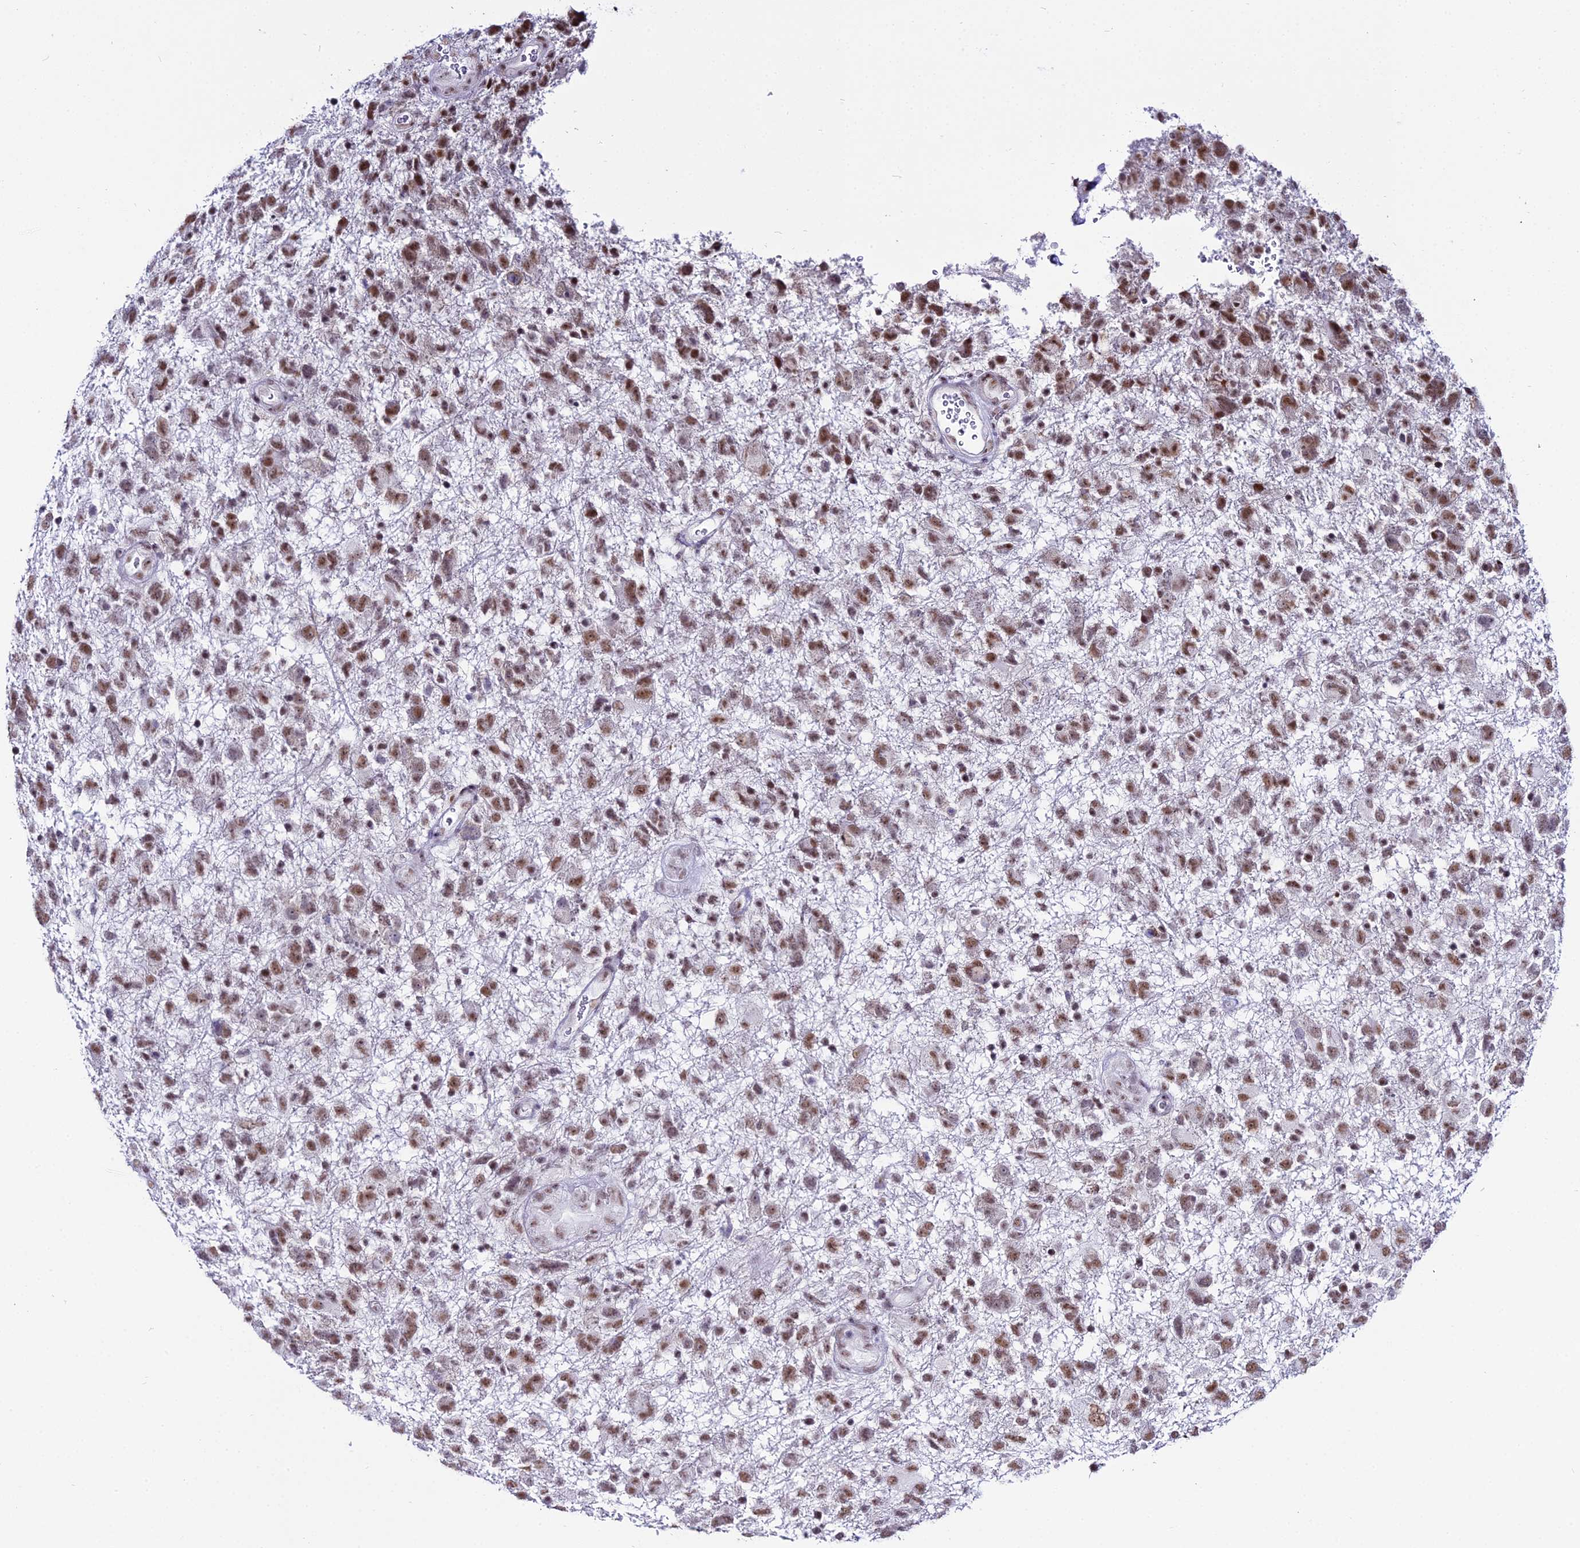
{"staining": {"intensity": "moderate", "quantity": ">75%", "location": "nuclear"}, "tissue": "glioma", "cell_type": "Tumor cells", "image_type": "cancer", "snomed": [{"axis": "morphology", "description": "Glioma, malignant, High grade"}, {"axis": "topography", "description": "Brain"}], "caption": "Glioma stained for a protein (brown) reveals moderate nuclear positive expression in about >75% of tumor cells.", "gene": "RBM12", "patient": {"sex": "male", "age": 61}}